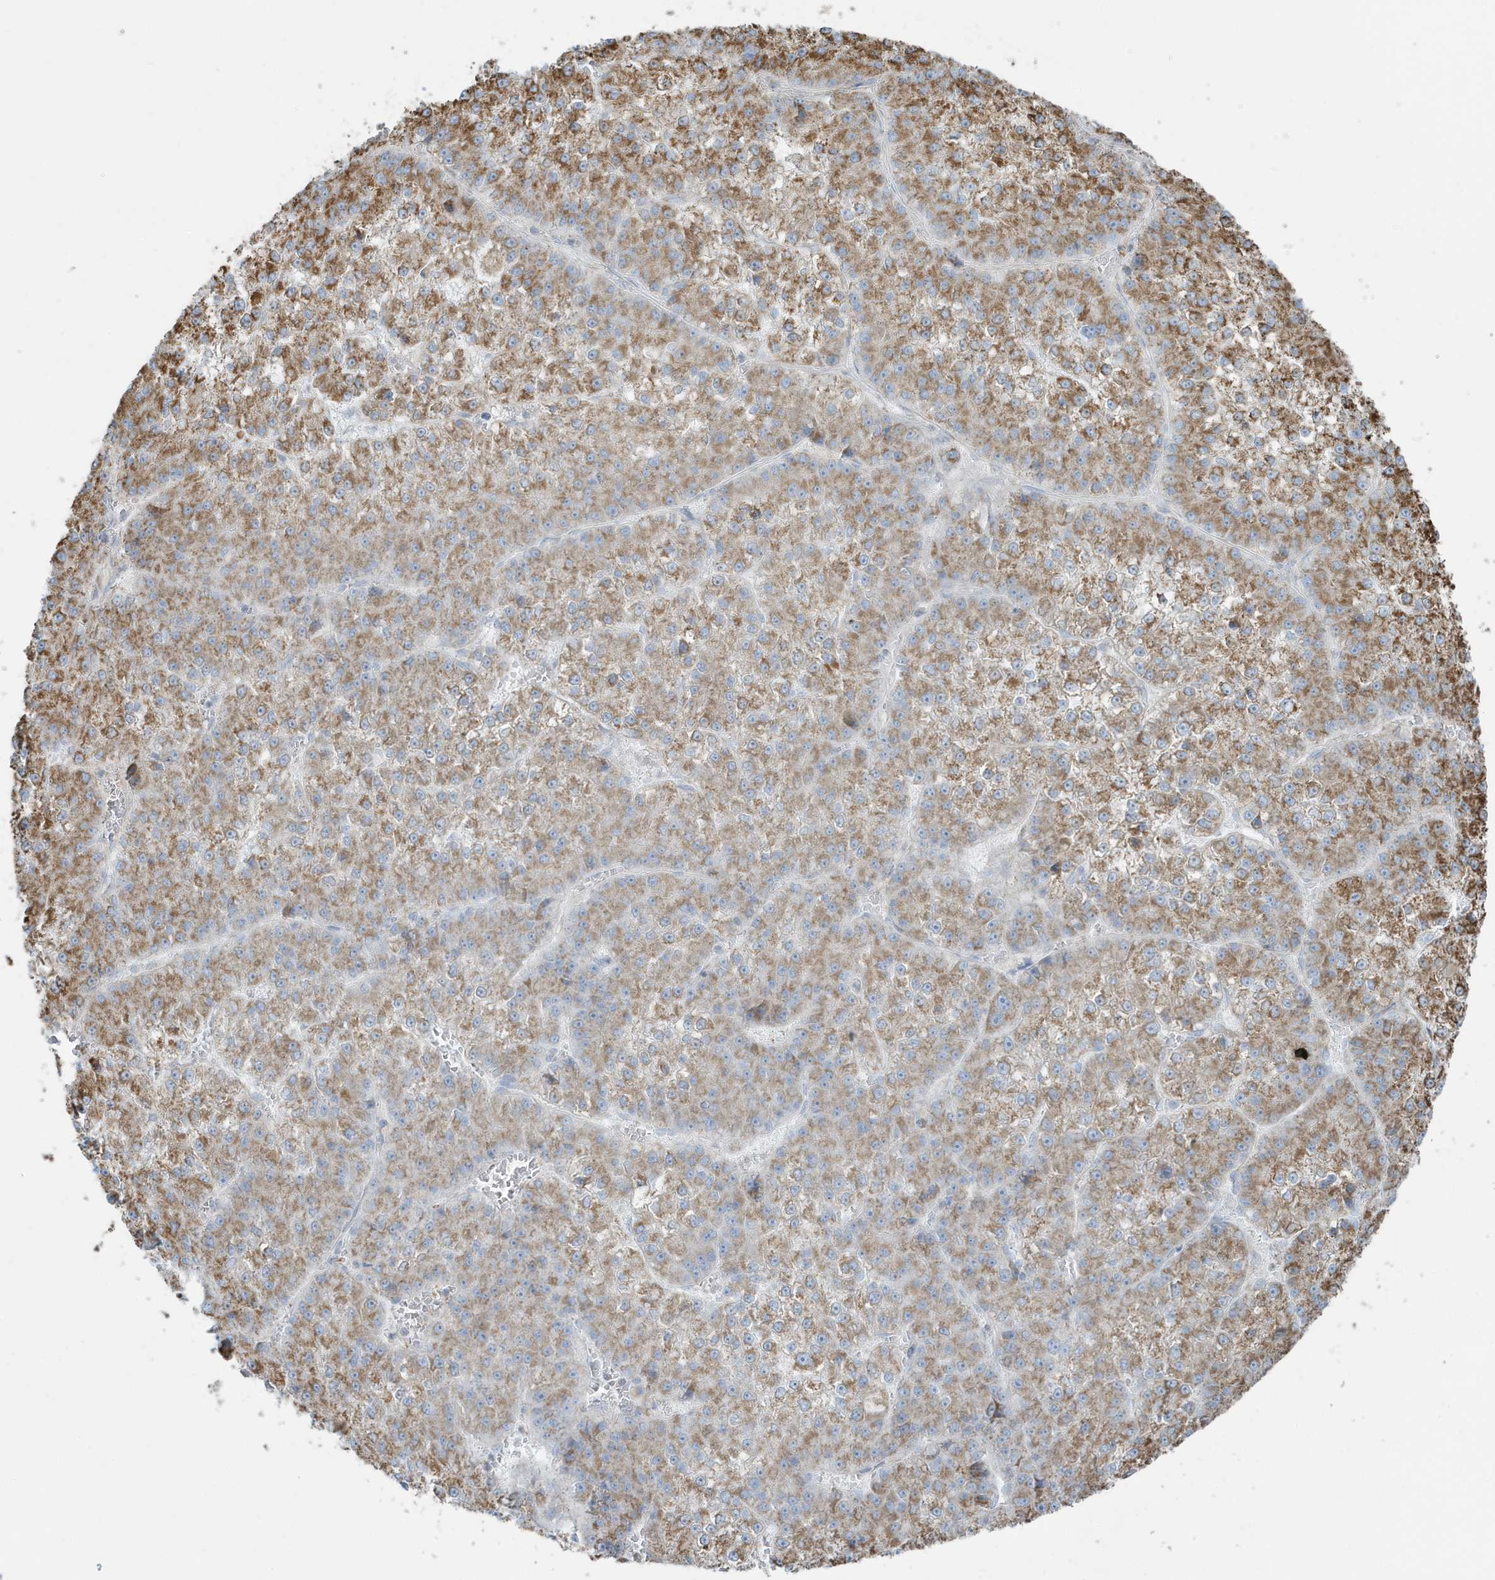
{"staining": {"intensity": "moderate", "quantity": ">75%", "location": "cytoplasmic/membranous"}, "tissue": "liver cancer", "cell_type": "Tumor cells", "image_type": "cancer", "snomed": [{"axis": "morphology", "description": "Carcinoma, Hepatocellular, NOS"}, {"axis": "topography", "description": "Liver"}], "caption": "Immunohistochemistry micrograph of neoplastic tissue: human hepatocellular carcinoma (liver) stained using immunohistochemistry (IHC) reveals medium levels of moderate protein expression localized specifically in the cytoplasmic/membranous of tumor cells, appearing as a cytoplasmic/membranous brown color.", "gene": "RAB11FIP3", "patient": {"sex": "female", "age": 73}}